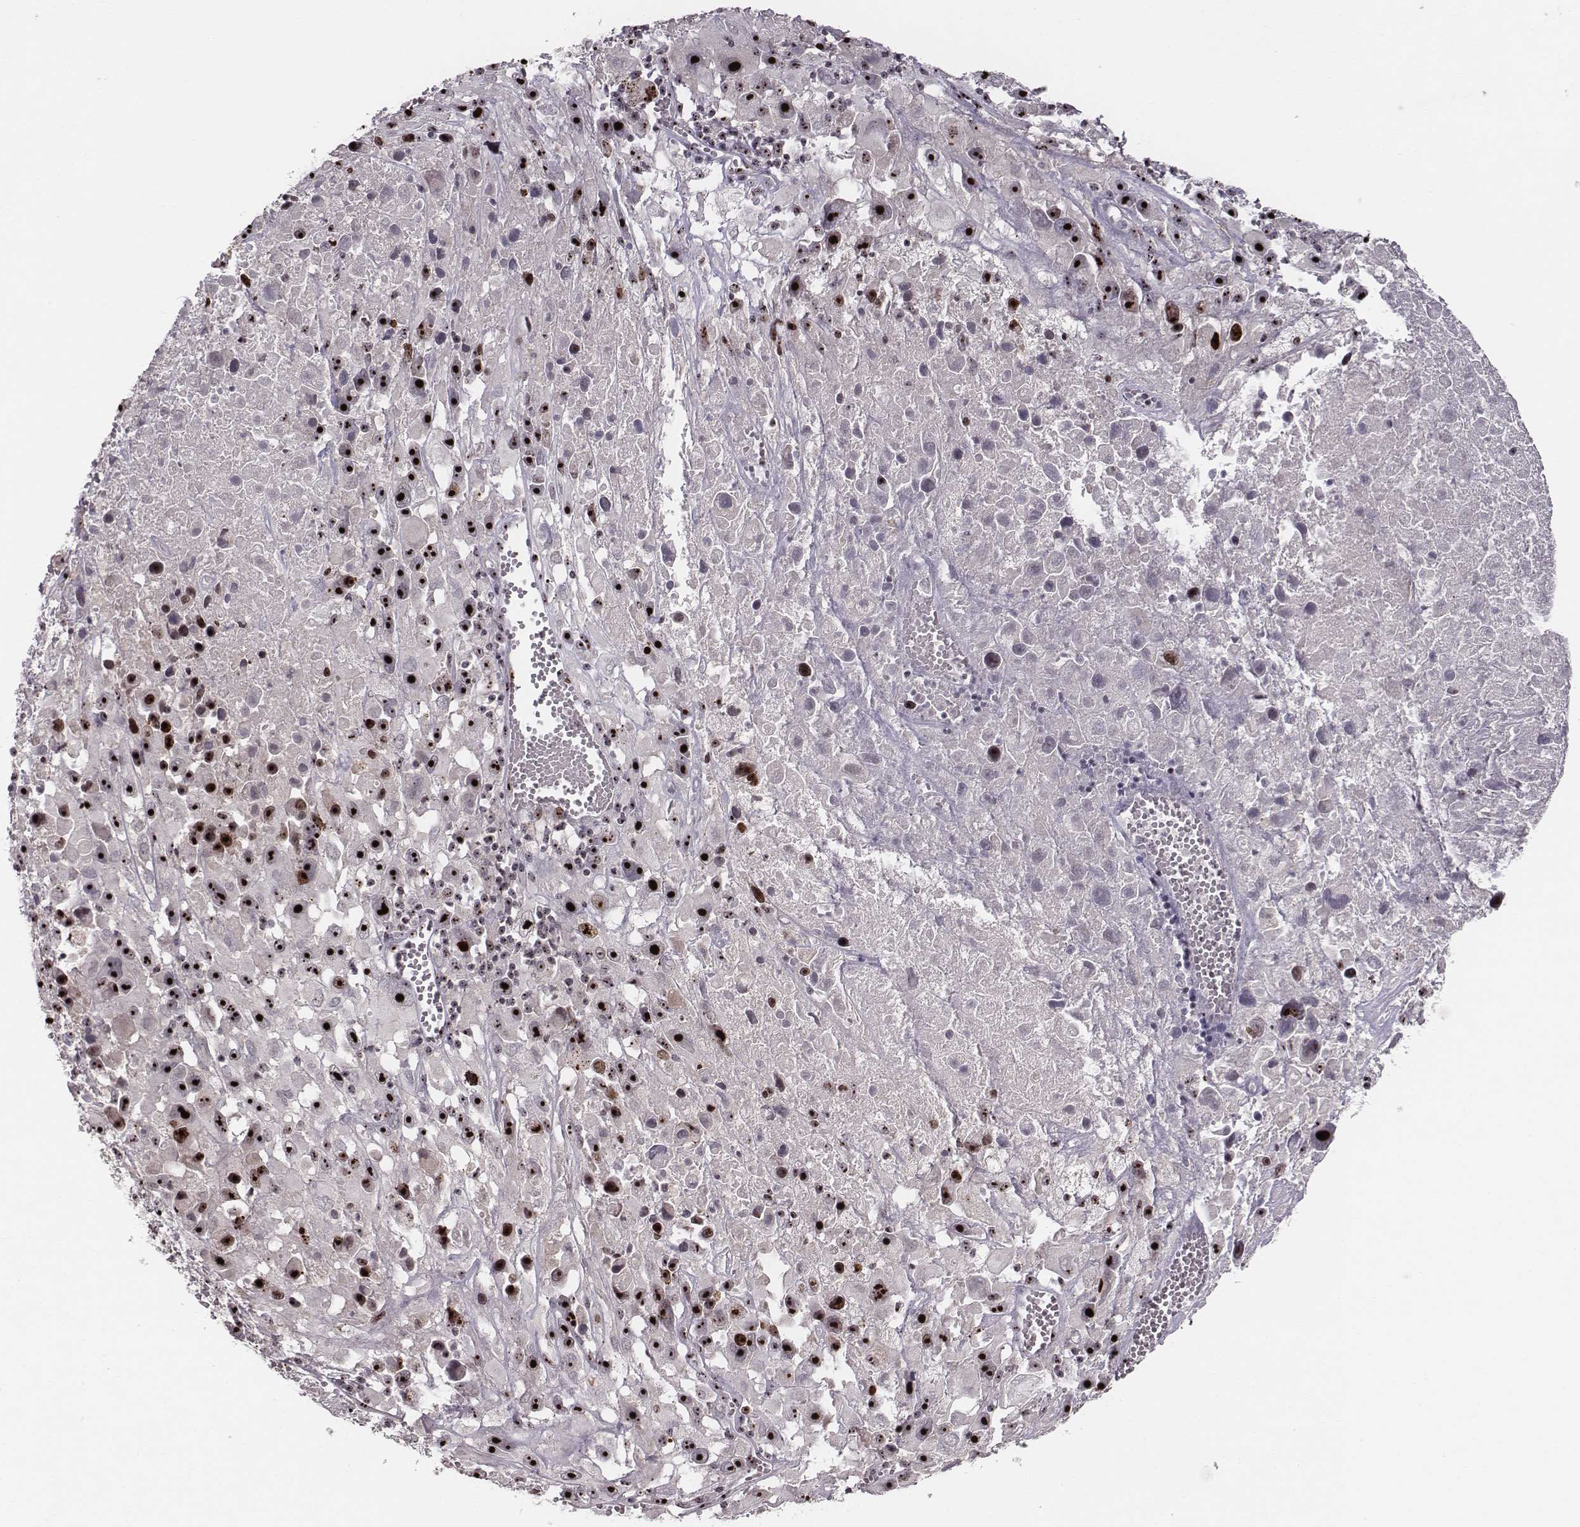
{"staining": {"intensity": "moderate", "quantity": ">75%", "location": "nuclear"}, "tissue": "melanoma", "cell_type": "Tumor cells", "image_type": "cancer", "snomed": [{"axis": "morphology", "description": "Malignant melanoma, Metastatic site"}, {"axis": "topography", "description": "Lymph node"}], "caption": "A brown stain highlights moderate nuclear staining of a protein in human malignant melanoma (metastatic site) tumor cells.", "gene": "NOP56", "patient": {"sex": "male", "age": 50}}